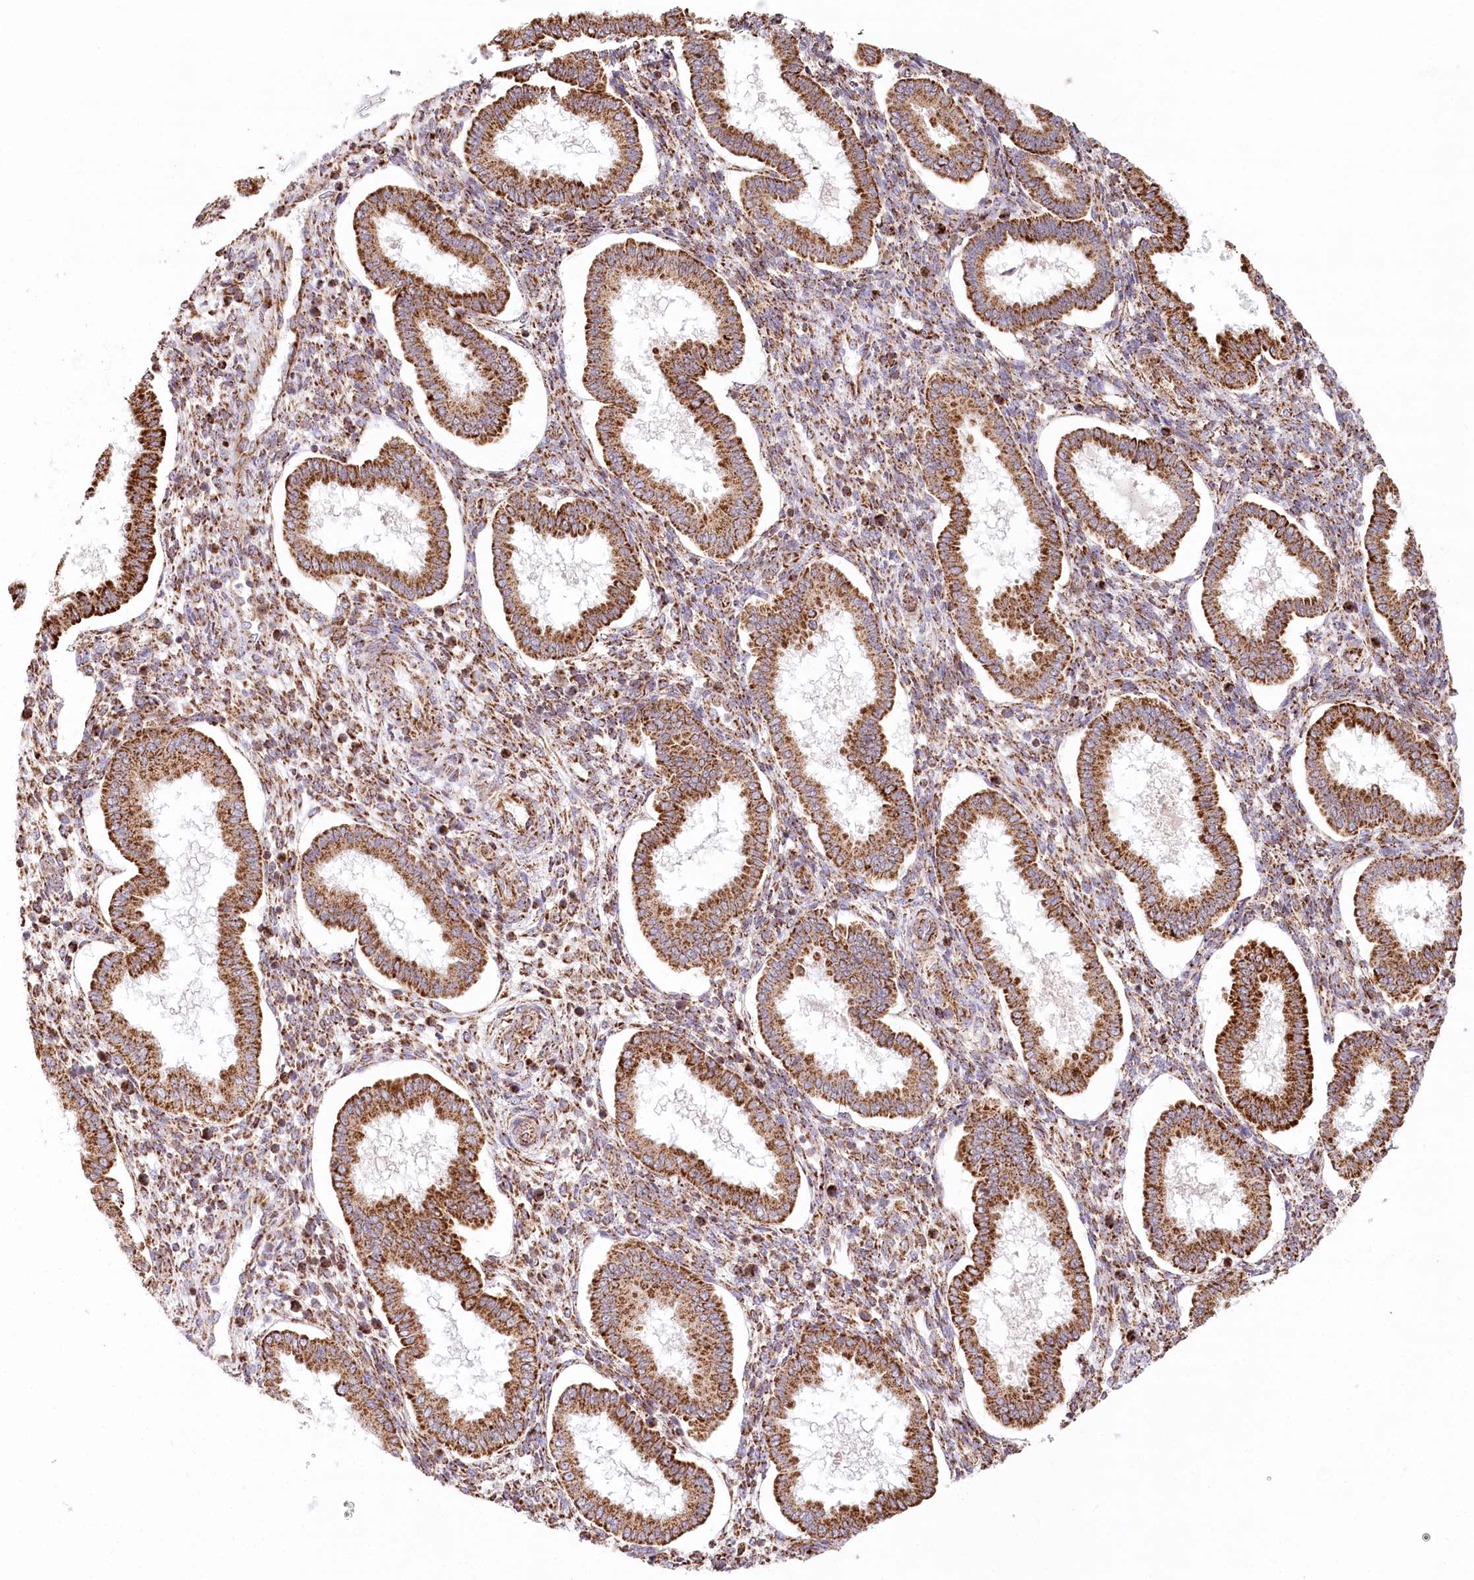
{"staining": {"intensity": "moderate", "quantity": ">75%", "location": "cytoplasmic/membranous"}, "tissue": "endometrium", "cell_type": "Cells in endometrial stroma", "image_type": "normal", "snomed": [{"axis": "morphology", "description": "Normal tissue, NOS"}, {"axis": "topography", "description": "Endometrium"}], "caption": "A high-resolution image shows IHC staining of unremarkable endometrium, which shows moderate cytoplasmic/membranous expression in approximately >75% of cells in endometrial stroma. The staining was performed using DAB to visualize the protein expression in brown, while the nuclei were stained in blue with hematoxylin (Magnification: 20x).", "gene": "UMPS", "patient": {"sex": "female", "age": 24}}